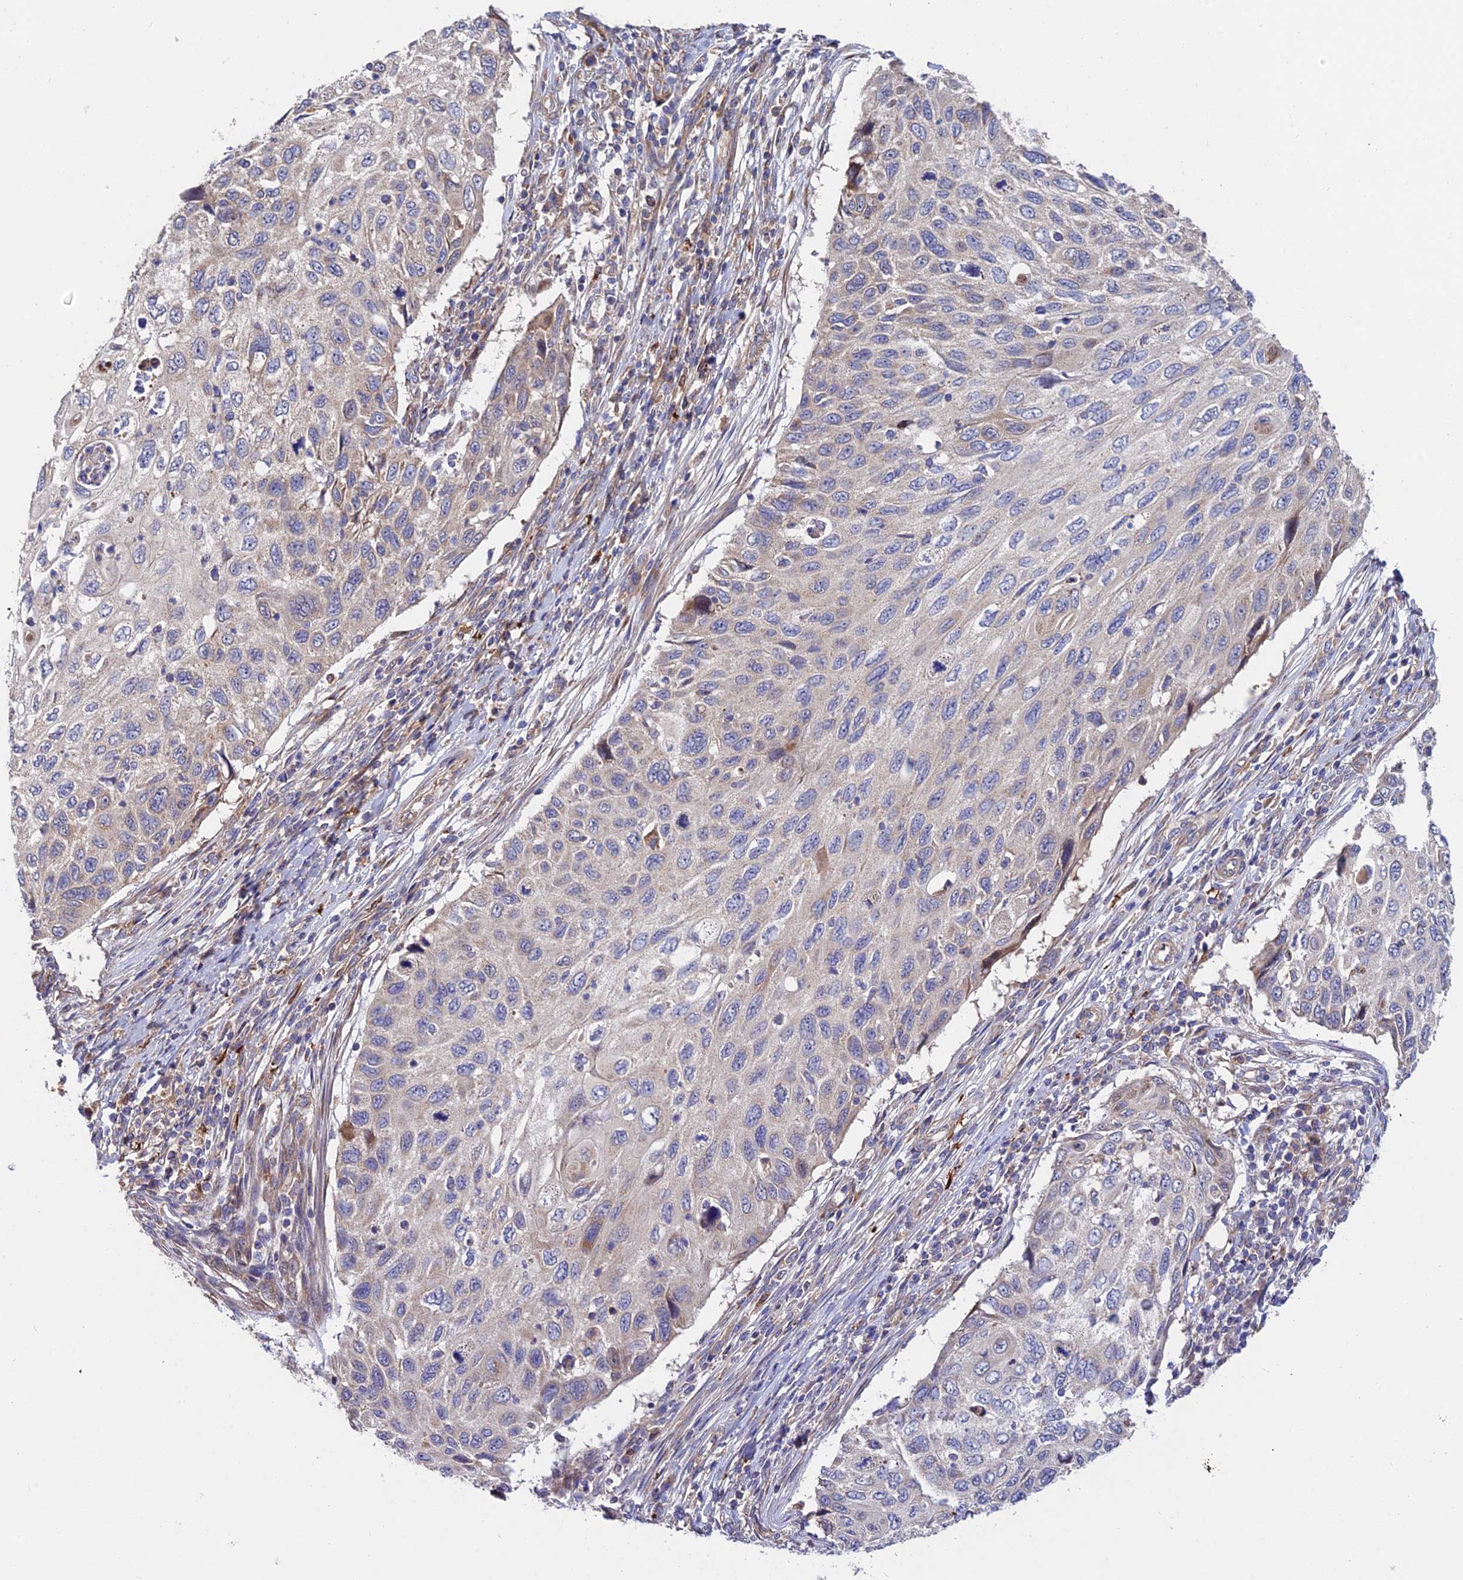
{"staining": {"intensity": "weak", "quantity": "25%-75%", "location": "cytoplasmic/membranous"}, "tissue": "cervical cancer", "cell_type": "Tumor cells", "image_type": "cancer", "snomed": [{"axis": "morphology", "description": "Squamous cell carcinoma, NOS"}, {"axis": "topography", "description": "Cervix"}], "caption": "Tumor cells show low levels of weak cytoplasmic/membranous positivity in about 25%-75% of cells in human cervical squamous cell carcinoma. (IHC, brightfield microscopy, high magnification).", "gene": "CDC37L1", "patient": {"sex": "female", "age": 70}}